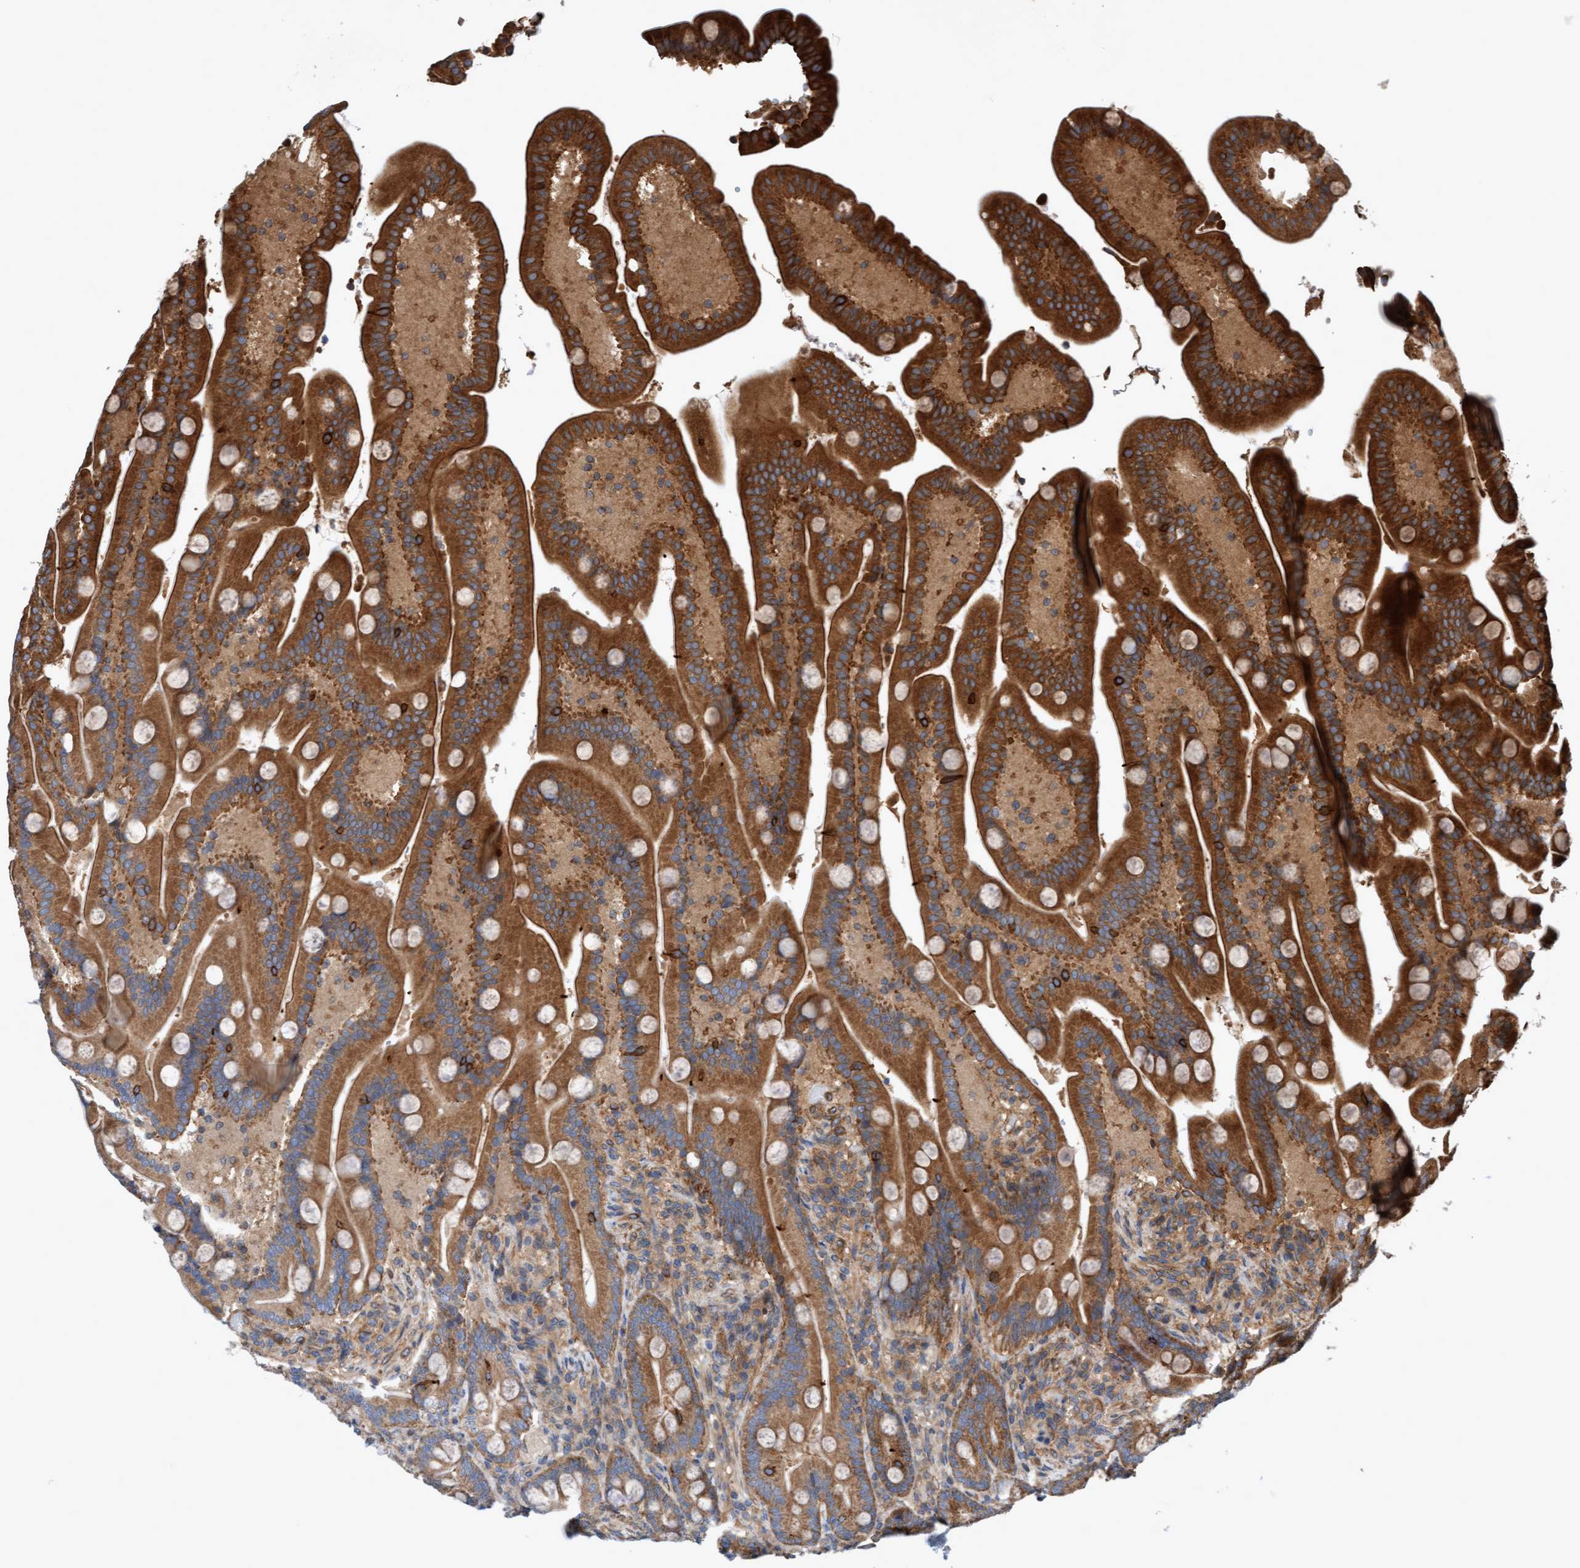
{"staining": {"intensity": "strong", "quantity": ">75%", "location": "cytoplasmic/membranous"}, "tissue": "duodenum", "cell_type": "Glandular cells", "image_type": "normal", "snomed": [{"axis": "morphology", "description": "Normal tissue, NOS"}, {"axis": "topography", "description": "Duodenum"}], "caption": "Human duodenum stained with a protein marker shows strong staining in glandular cells.", "gene": "ERAL1", "patient": {"sex": "male", "age": 54}}